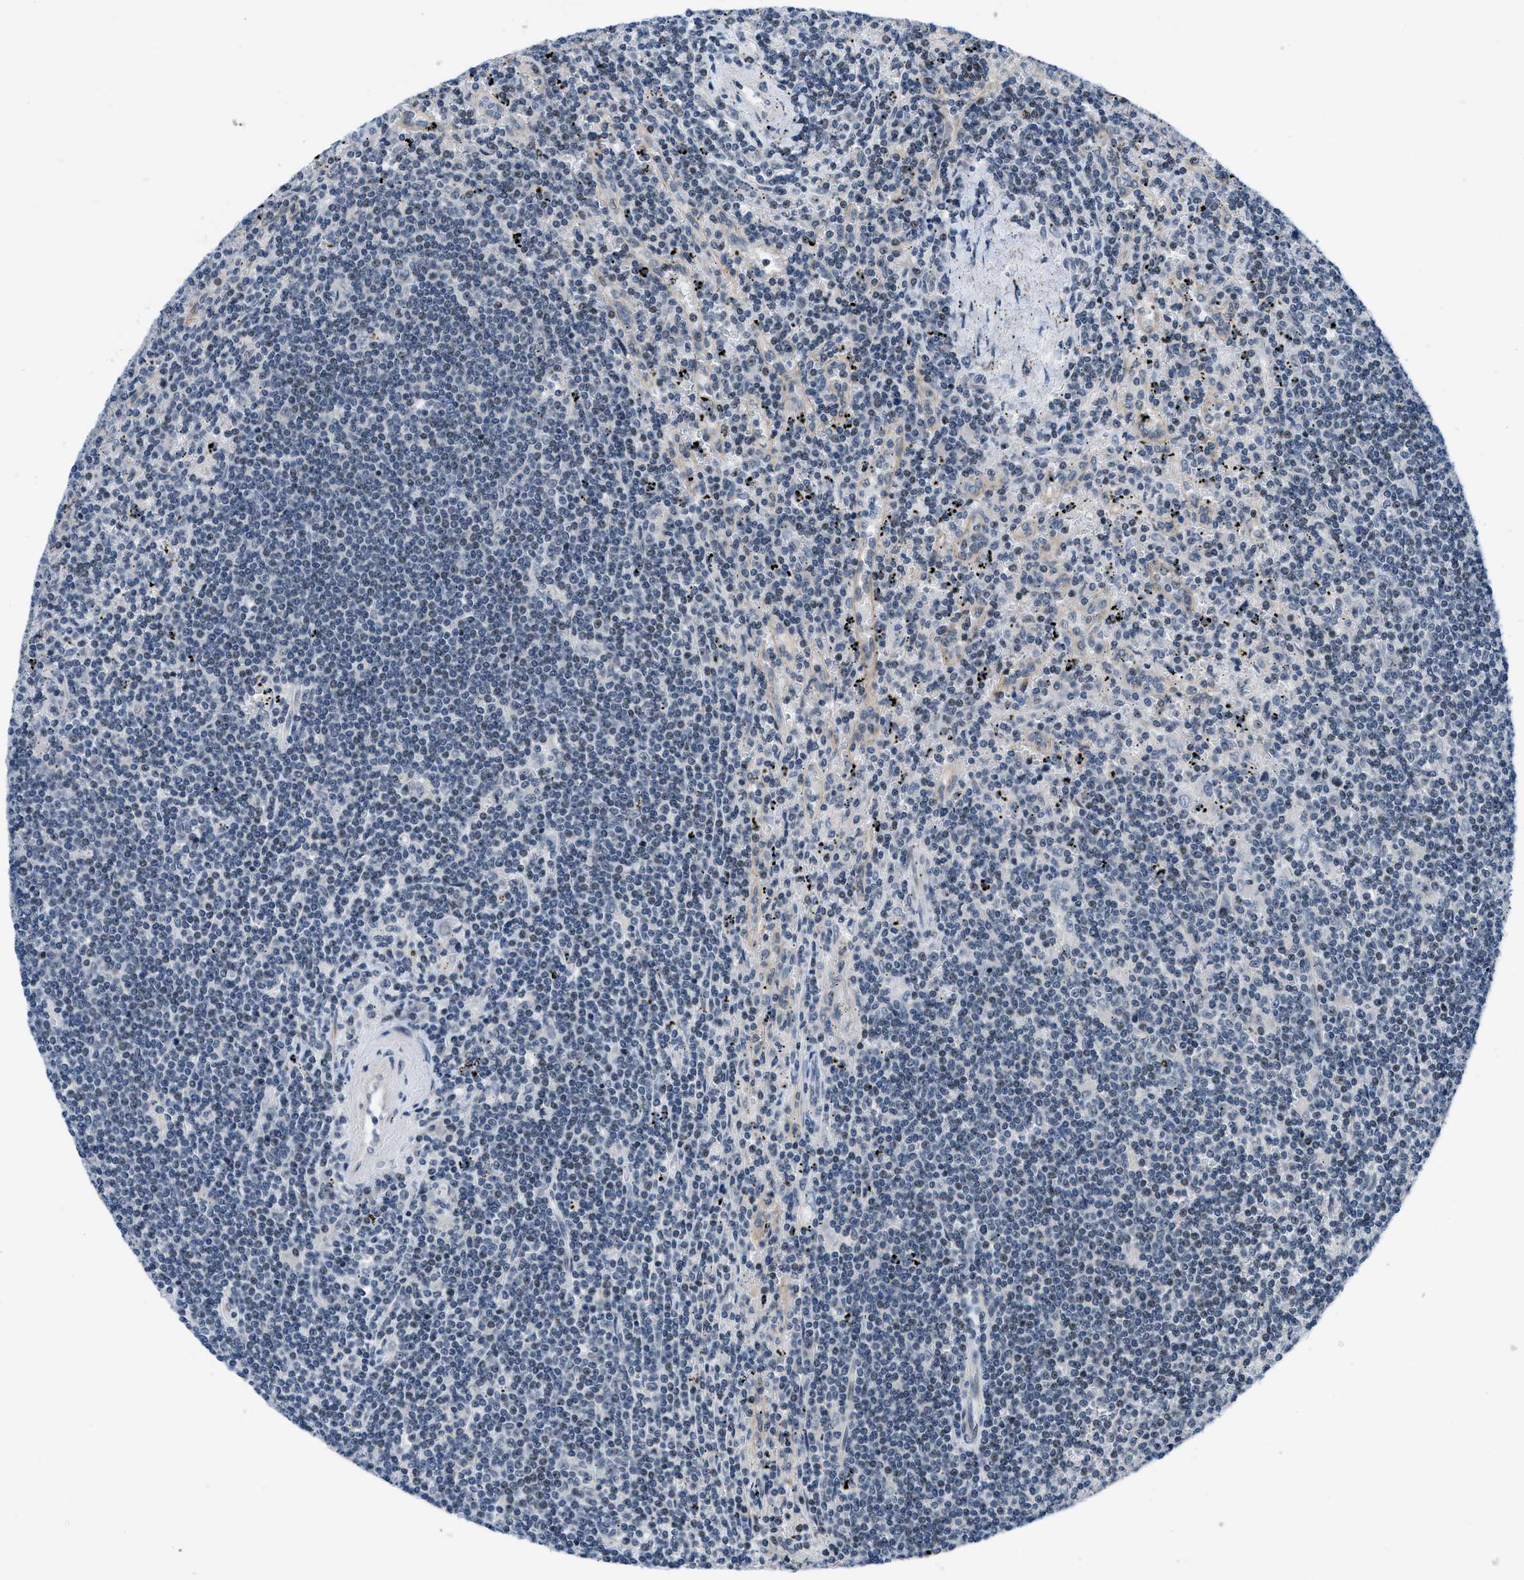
{"staining": {"intensity": "weak", "quantity": "<25%", "location": "nuclear"}, "tissue": "lymphoma", "cell_type": "Tumor cells", "image_type": "cancer", "snomed": [{"axis": "morphology", "description": "Malignant lymphoma, non-Hodgkin's type, Low grade"}, {"axis": "topography", "description": "Spleen"}], "caption": "This is an IHC histopathology image of lymphoma. There is no positivity in tumor cells.", "gene": "SETD5", "patient": {"sex": "male", "age": 76}}